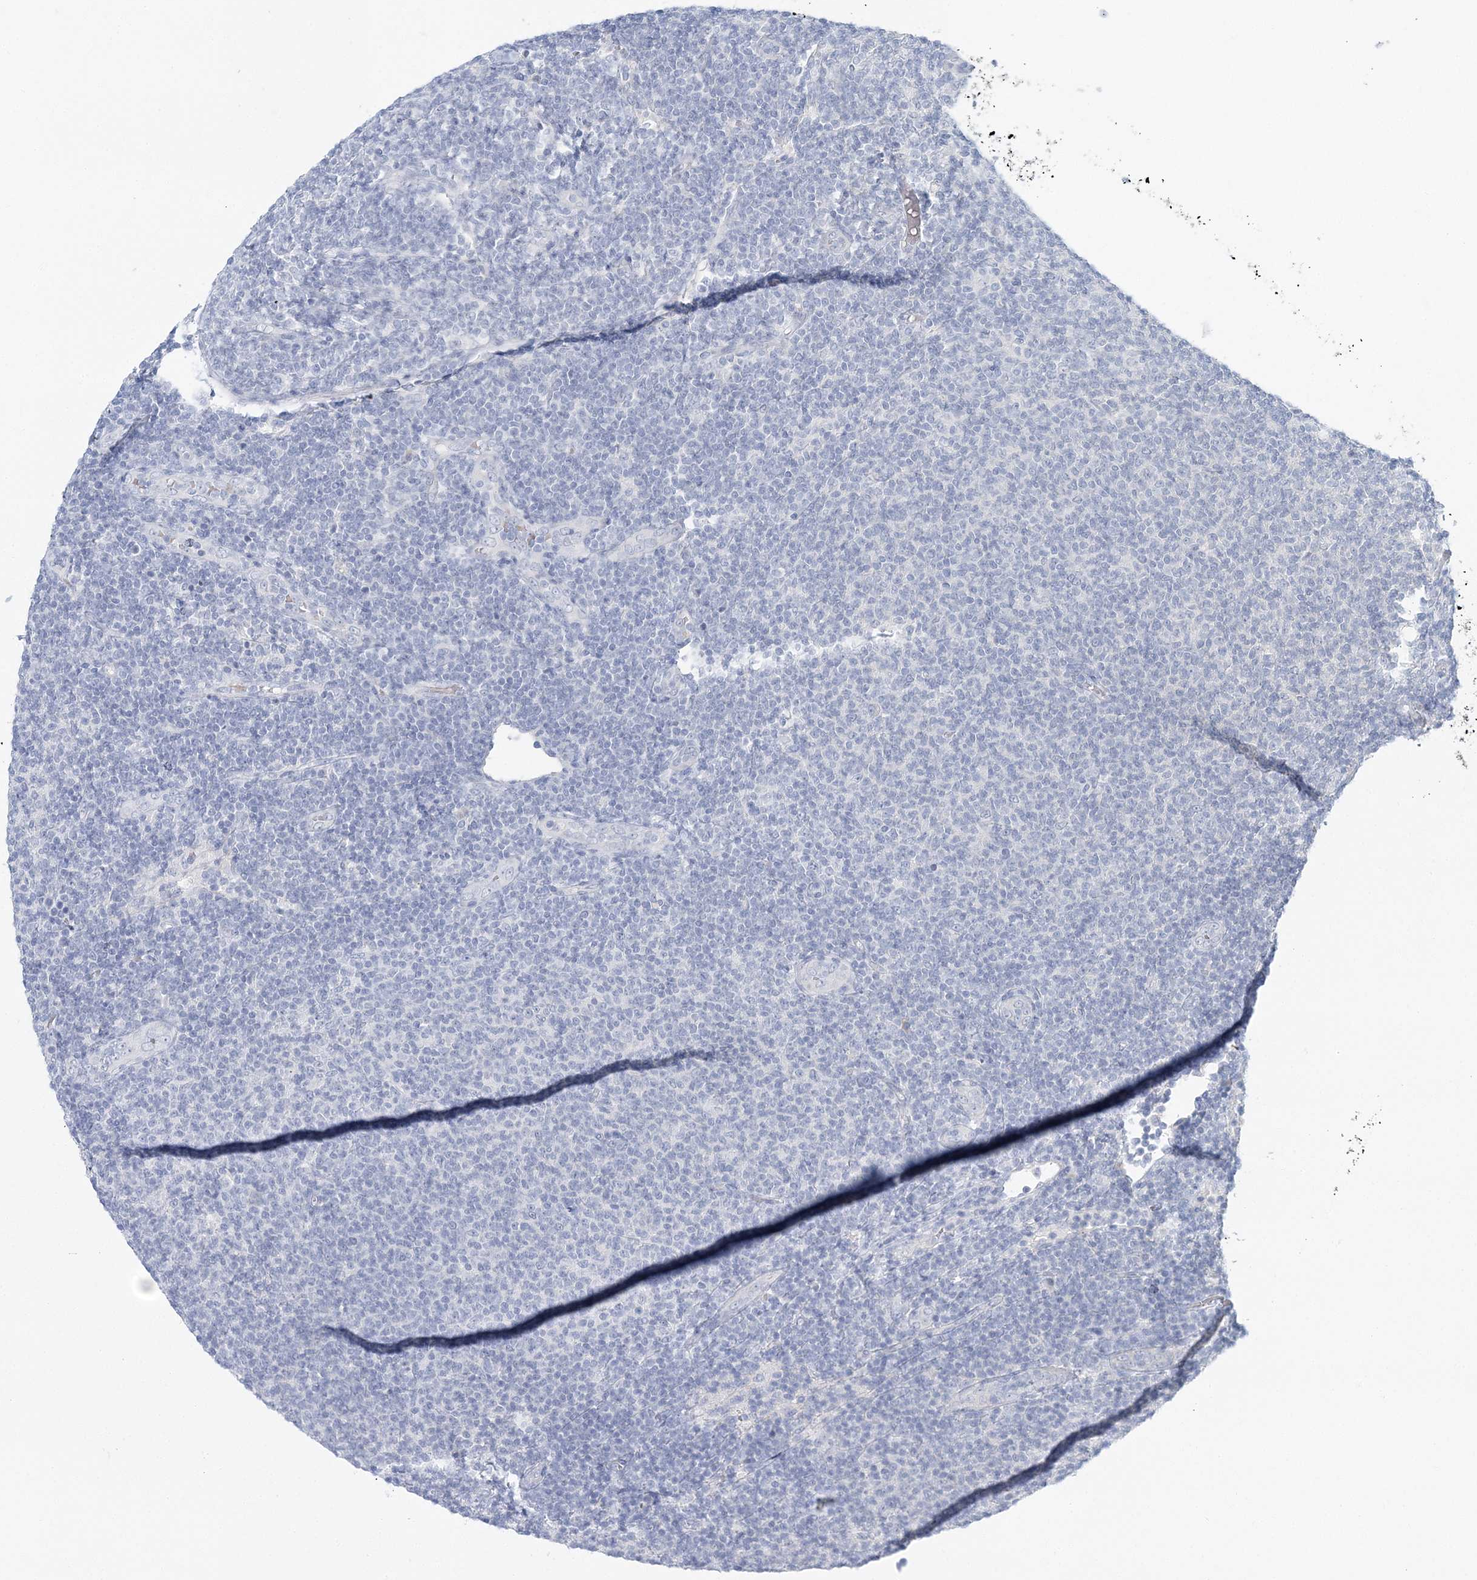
{"staining": {"intensity": "negative", "quantity": "none", "location": "none"}, "tissue": "lymphoma", "cell_type": "Tumor cells", "image_type": "cancer", "snomed": [{"axis": "morphology", "description": "Malignant lymphoma, non-Hodgkin's type, Low grade"}, {"axis": "topography", "description": "Lymph node"}], "caption": "Immunohistochemistry (IHC) of human lymphoma reveals no positivity in tumor cells.", "gene": "VILL", "patient": {"sex": "male", "age": 66}}